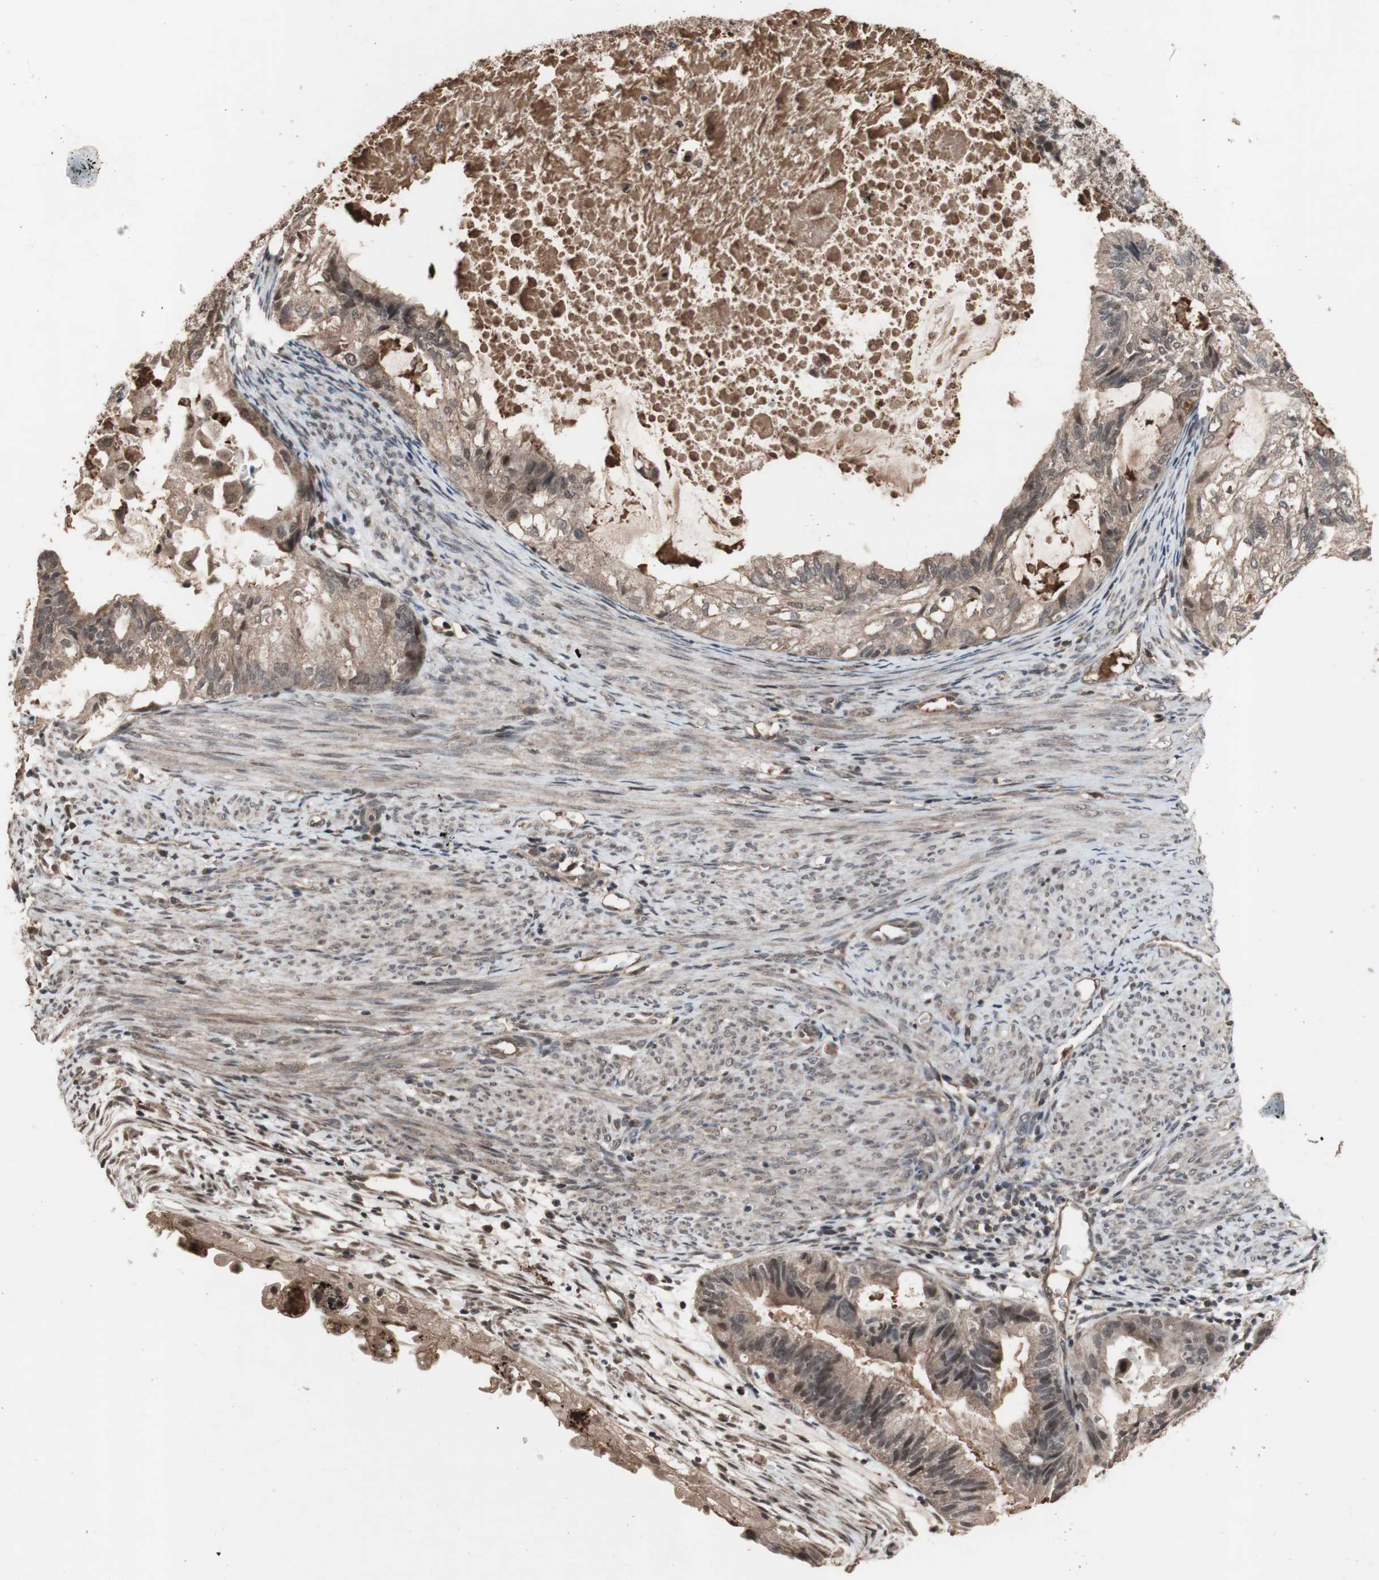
{"staining": {"intensity": "moderate", "quantity": ">75%", "location": "cytoplasmic/membranous"}, "tissue": "cervical cancer", "cell_type": "Tumor cells", "image_type": "cancer", "snomed": [{"axis": "morphology", "description": "Normal tissue, NOS"}, {"axis": "morphology", "description": "Adenocarcinoma, NOS"}, {"axis": "topography", "description": "Cervix"}, {"axis": "topography", "description": "Endometrium"}], "caption": "Moderate cytoplasmic/membranous expression is present in approximately >75% of tumor cells in cervical cancer (adenocarcinoma).", "gene": "KANSL1", "patient": {"sex": "female", "age": 86}}